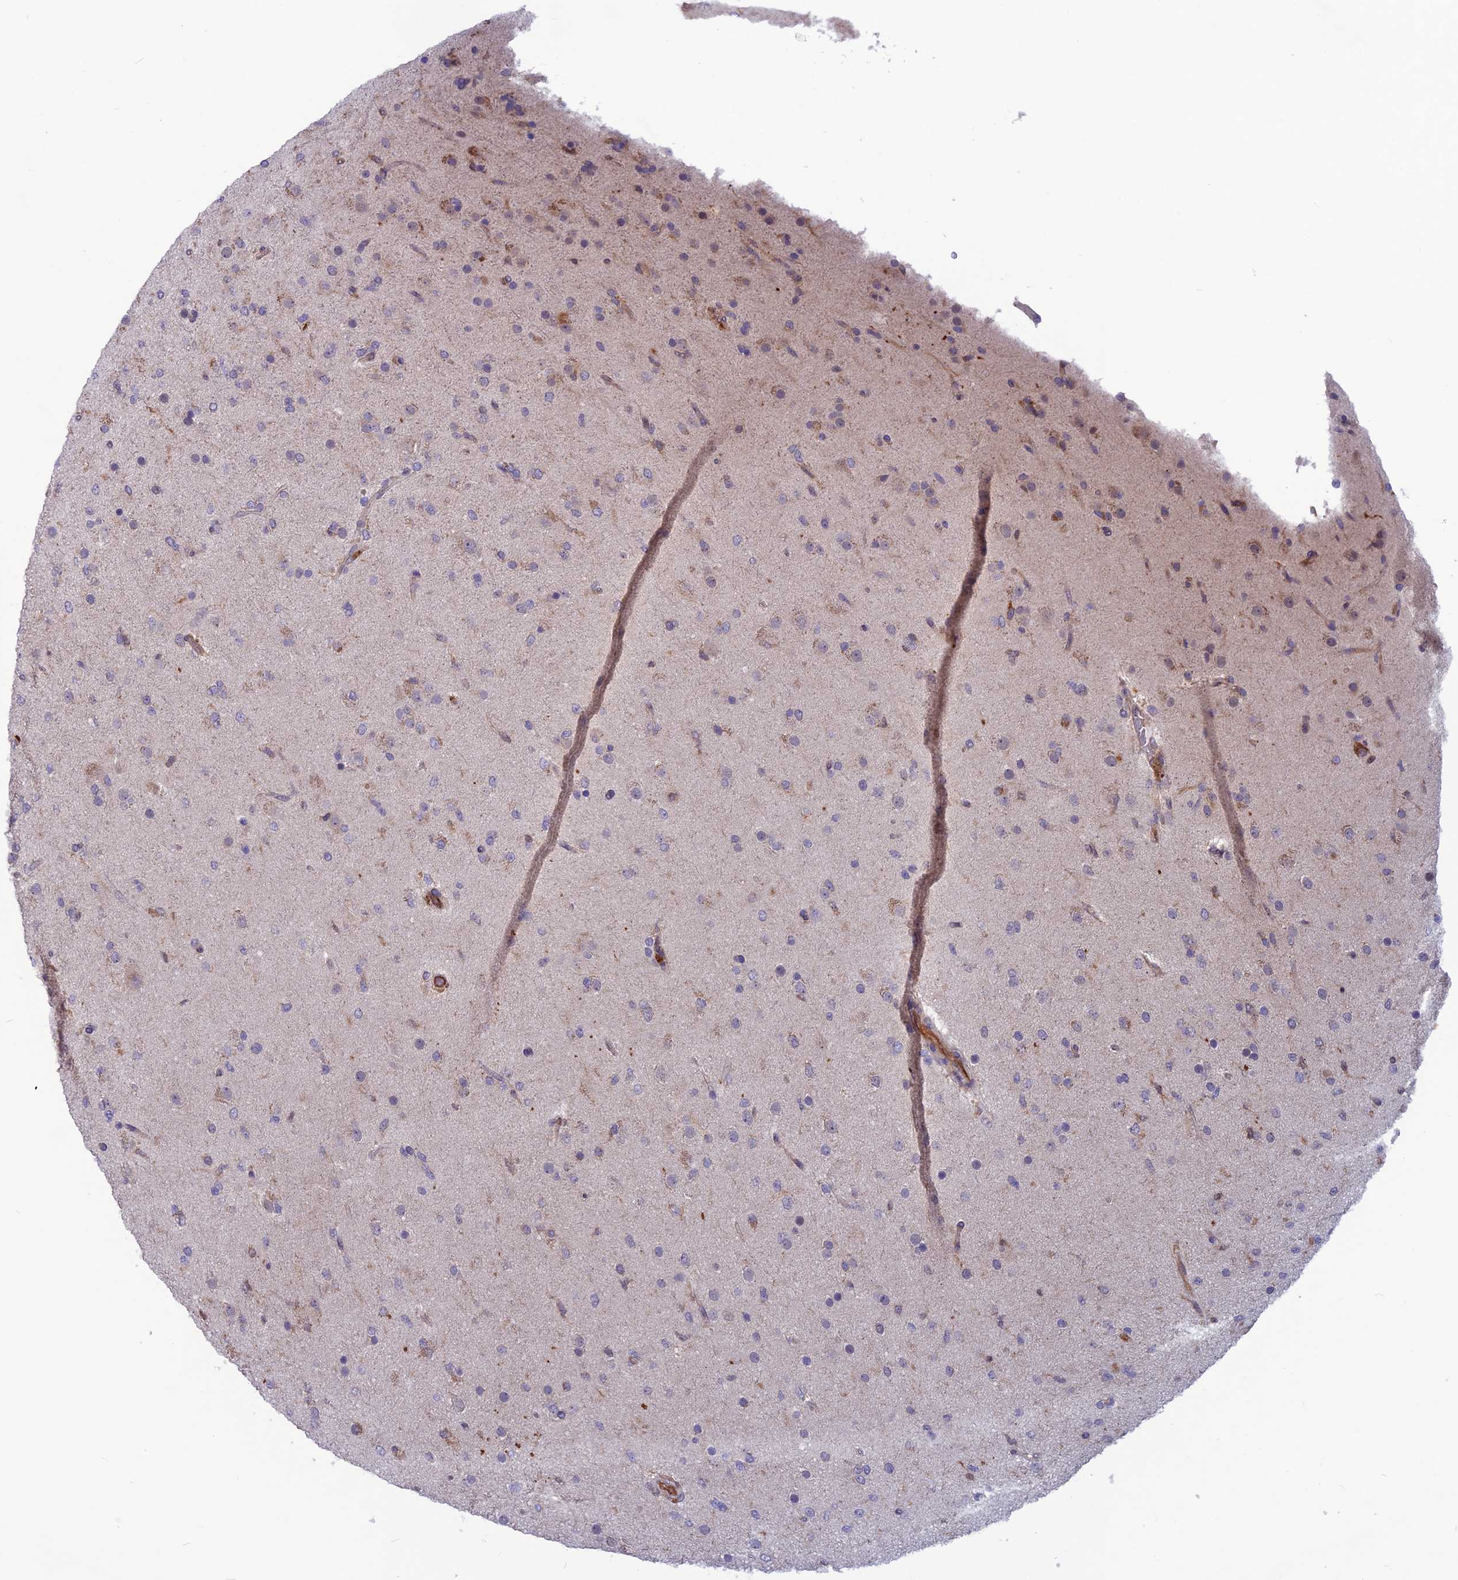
{"staining": {"intensity": "negative", "quantity": "none", "location": "none"}, "tissue": "glioma", "cell_type": "Tumor cells", "image_type": "cancer", "snomed": [{"axis": "morphology", "description": "Glioma, malignant, Low grade"}, {"axis": "topography", "description": "Brain"}], "caption": "The image displays no significant expression in tumor cells of malignant glioma (low-grade).", "gene": "MAST2", "patient": {"sex": "male", "age": 65}}